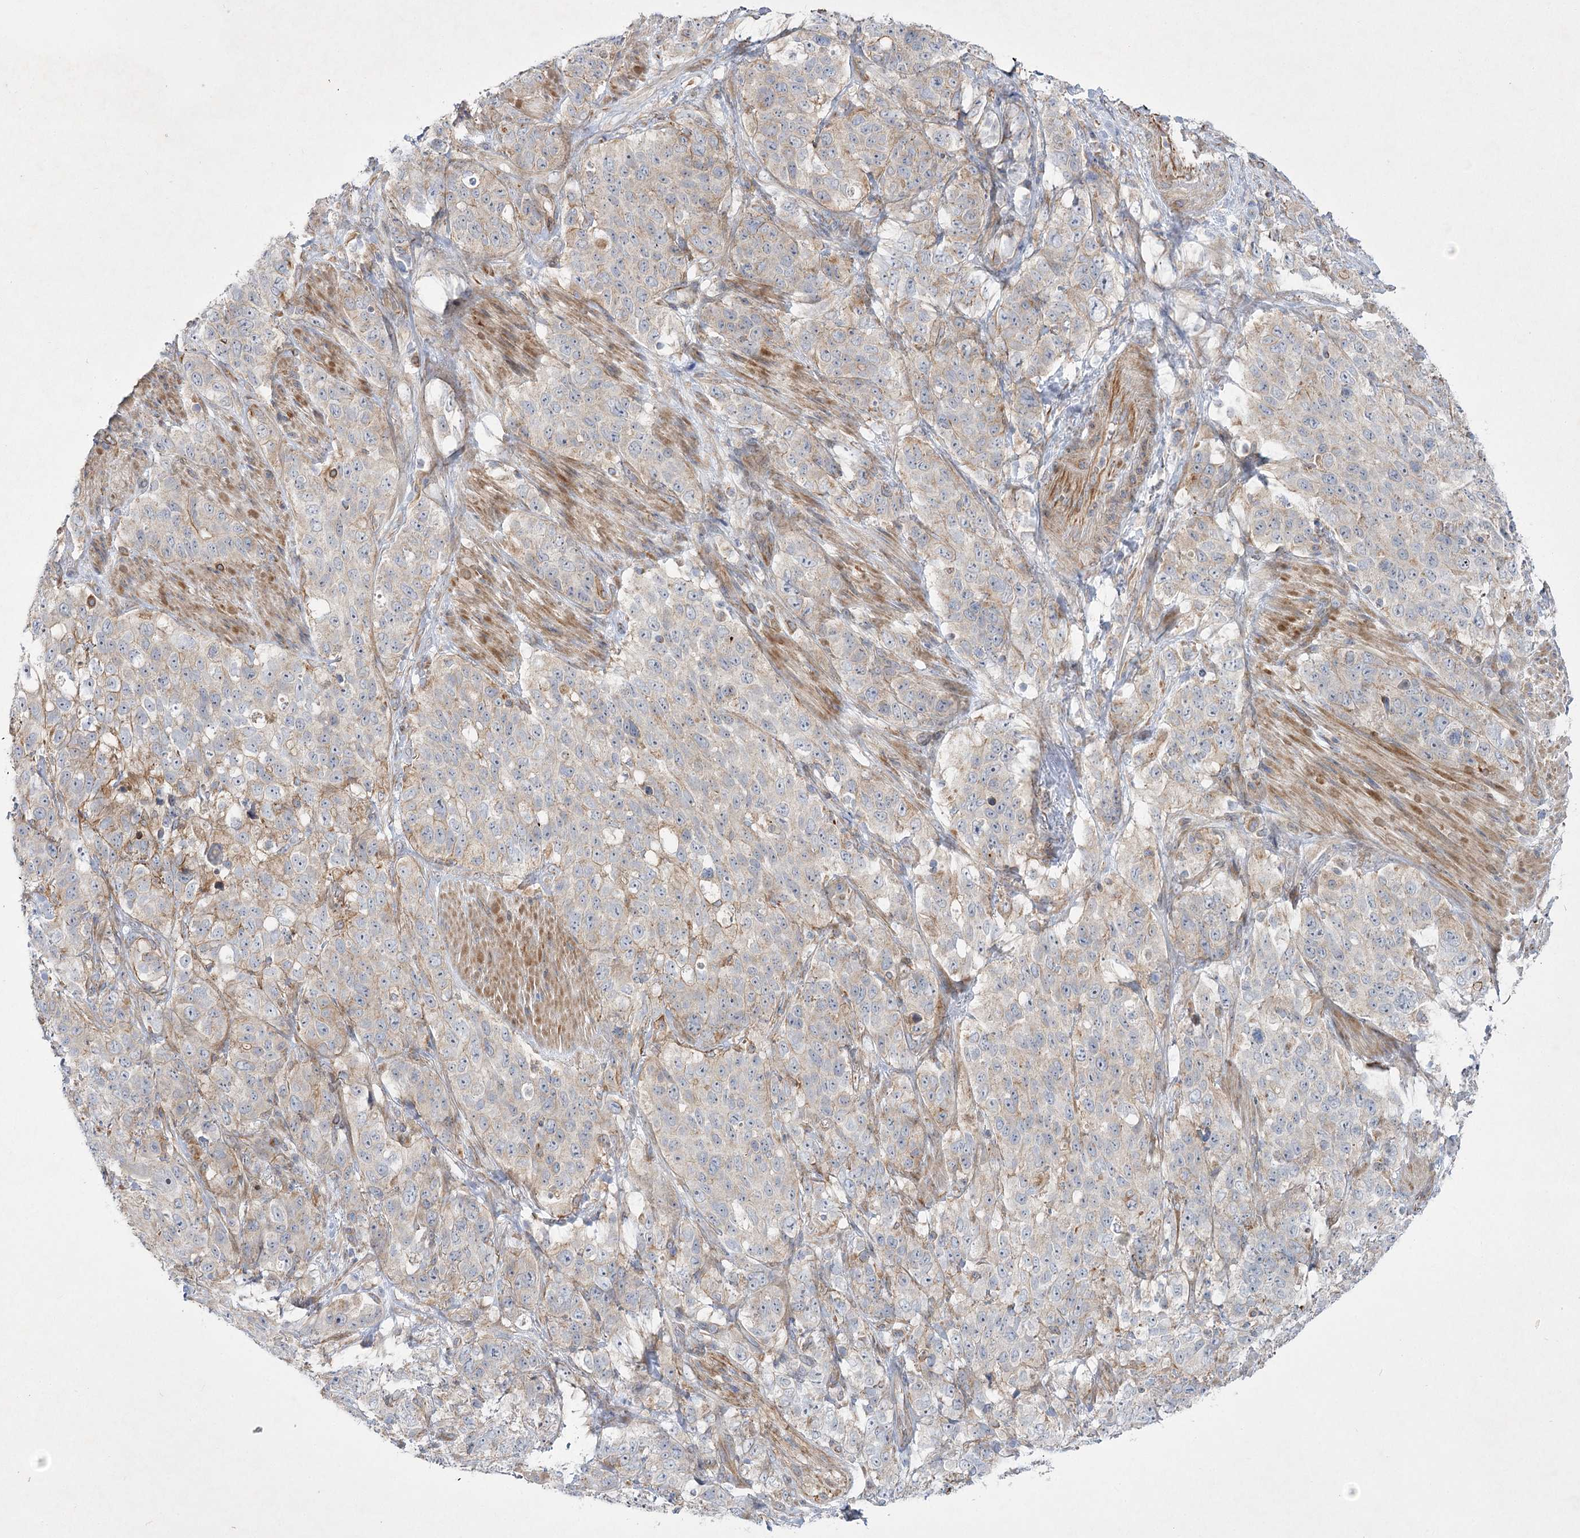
{"staining": {"intensity": "negative", "quantity": "none", "location": "none"}, "tissue": "stomach cancer", "cell_type": "Tumor cells", "image_type": "cancer", "snomed": [{"axis": "morphology", "description": "Adenocarcinoma, NOS"}, {"axis": "topography", "description": "Stomach"}], "caption": "Immunohistochemical staining of human stomach cancer (adenocarcinoma) displays no significant expression in tumor cells.", "gene": "KIAA0825", "patient": {"sex": "male", "age": 48}}